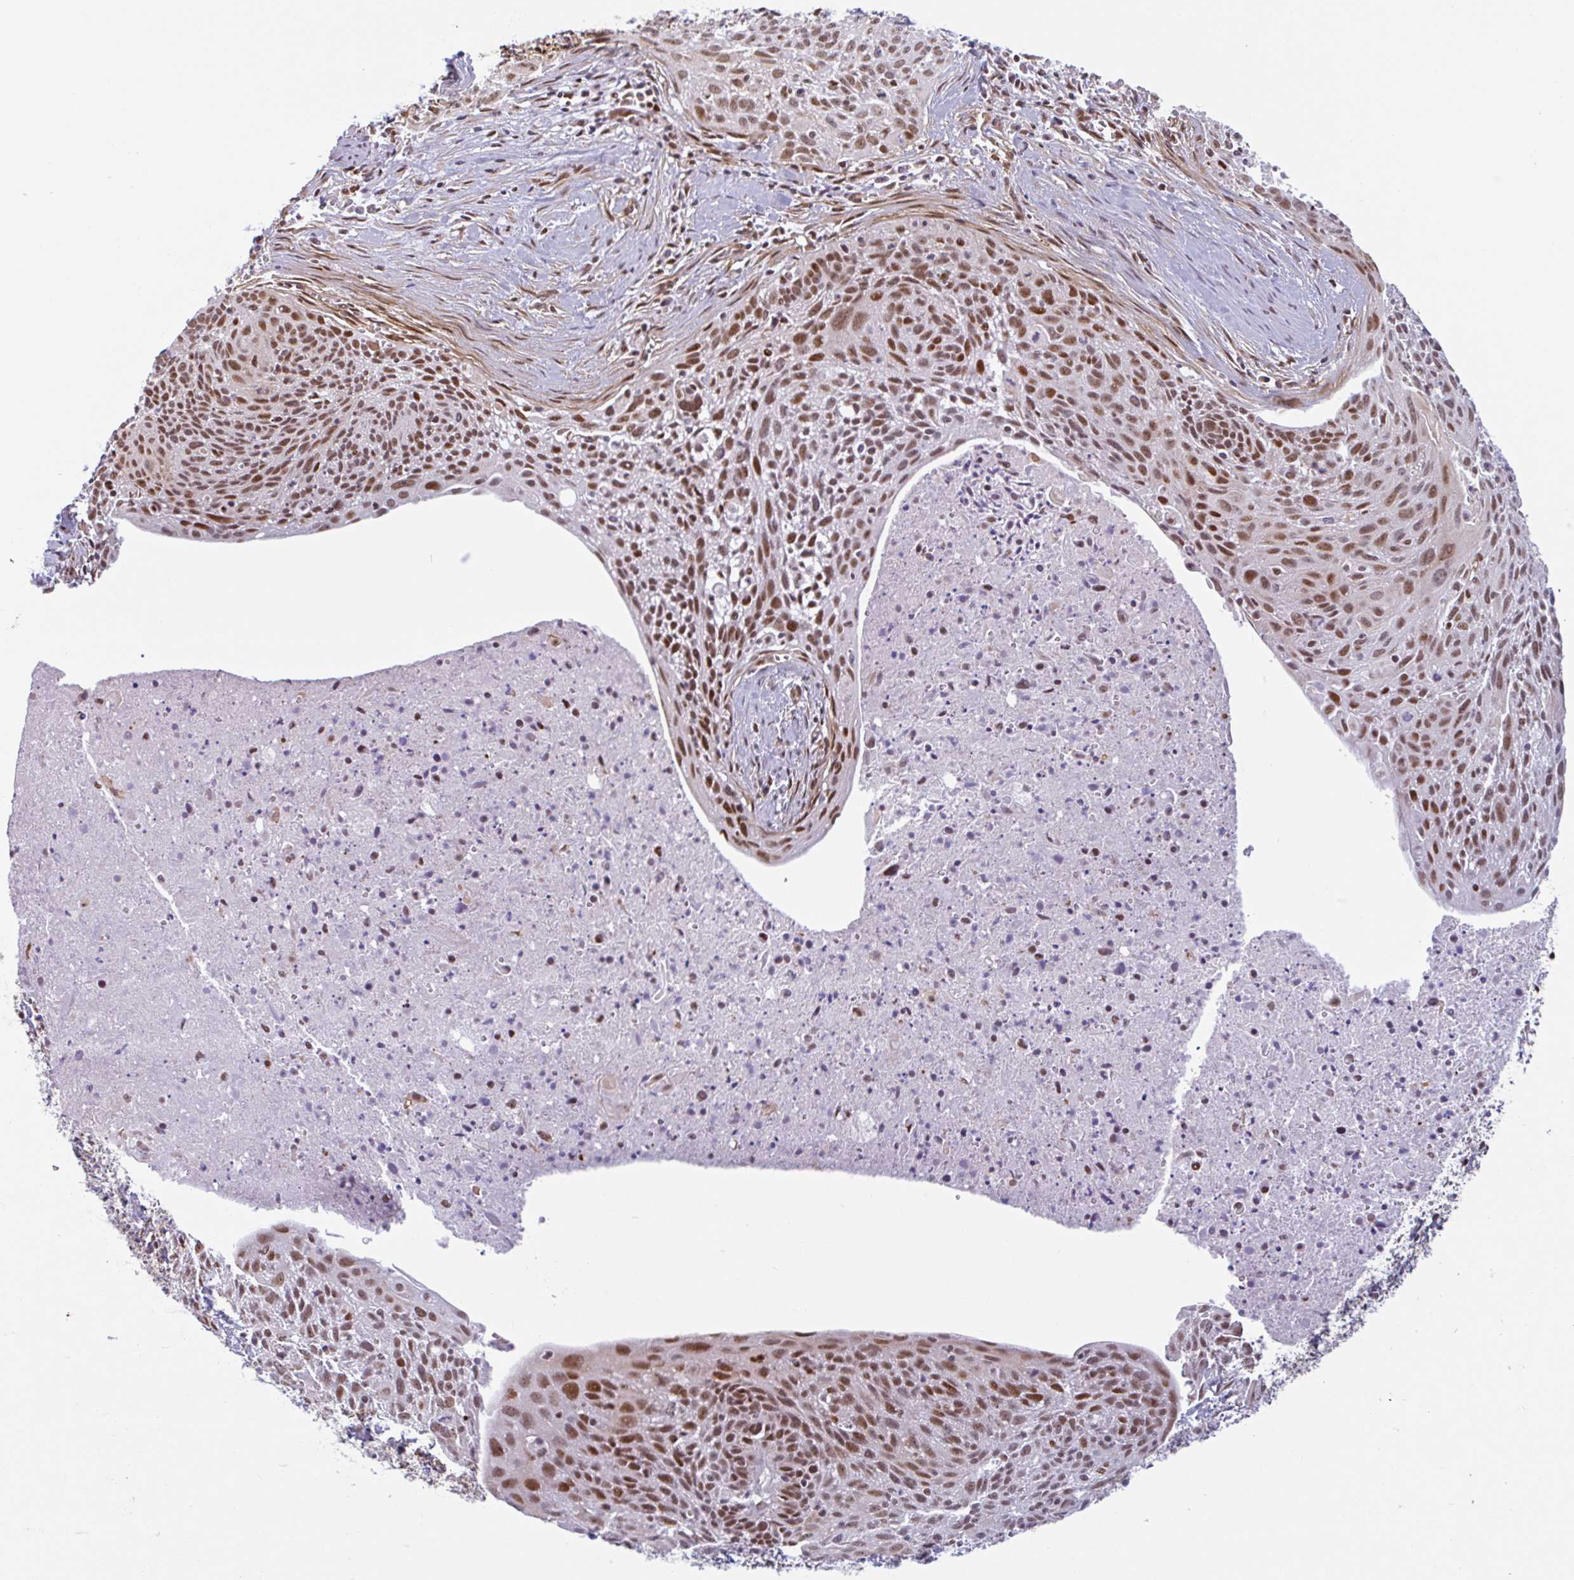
{"staining": {"intensity": "moderate", "quantity": ">75%", "location": "nuclear"}, "tissue": "cervical cancer", "cell_type": "Tumor cells", "image_type": "cancer", "snomed": [{"axis": "morphology", "description": "Squamous cell carcinoma, NOS"}, {"axis": "topography", "description": "Cervix"}], "caption": "Immunohistochemistry (IHC) photomicrograph of squamous cell carcinoma (cervical) stained for a protein (brown), which reveals medium levels of moderate nuclear staining in about >75% of tumor cells.", "gene": "TMEM119", "patient": {"sex": "female", "age": 55}}